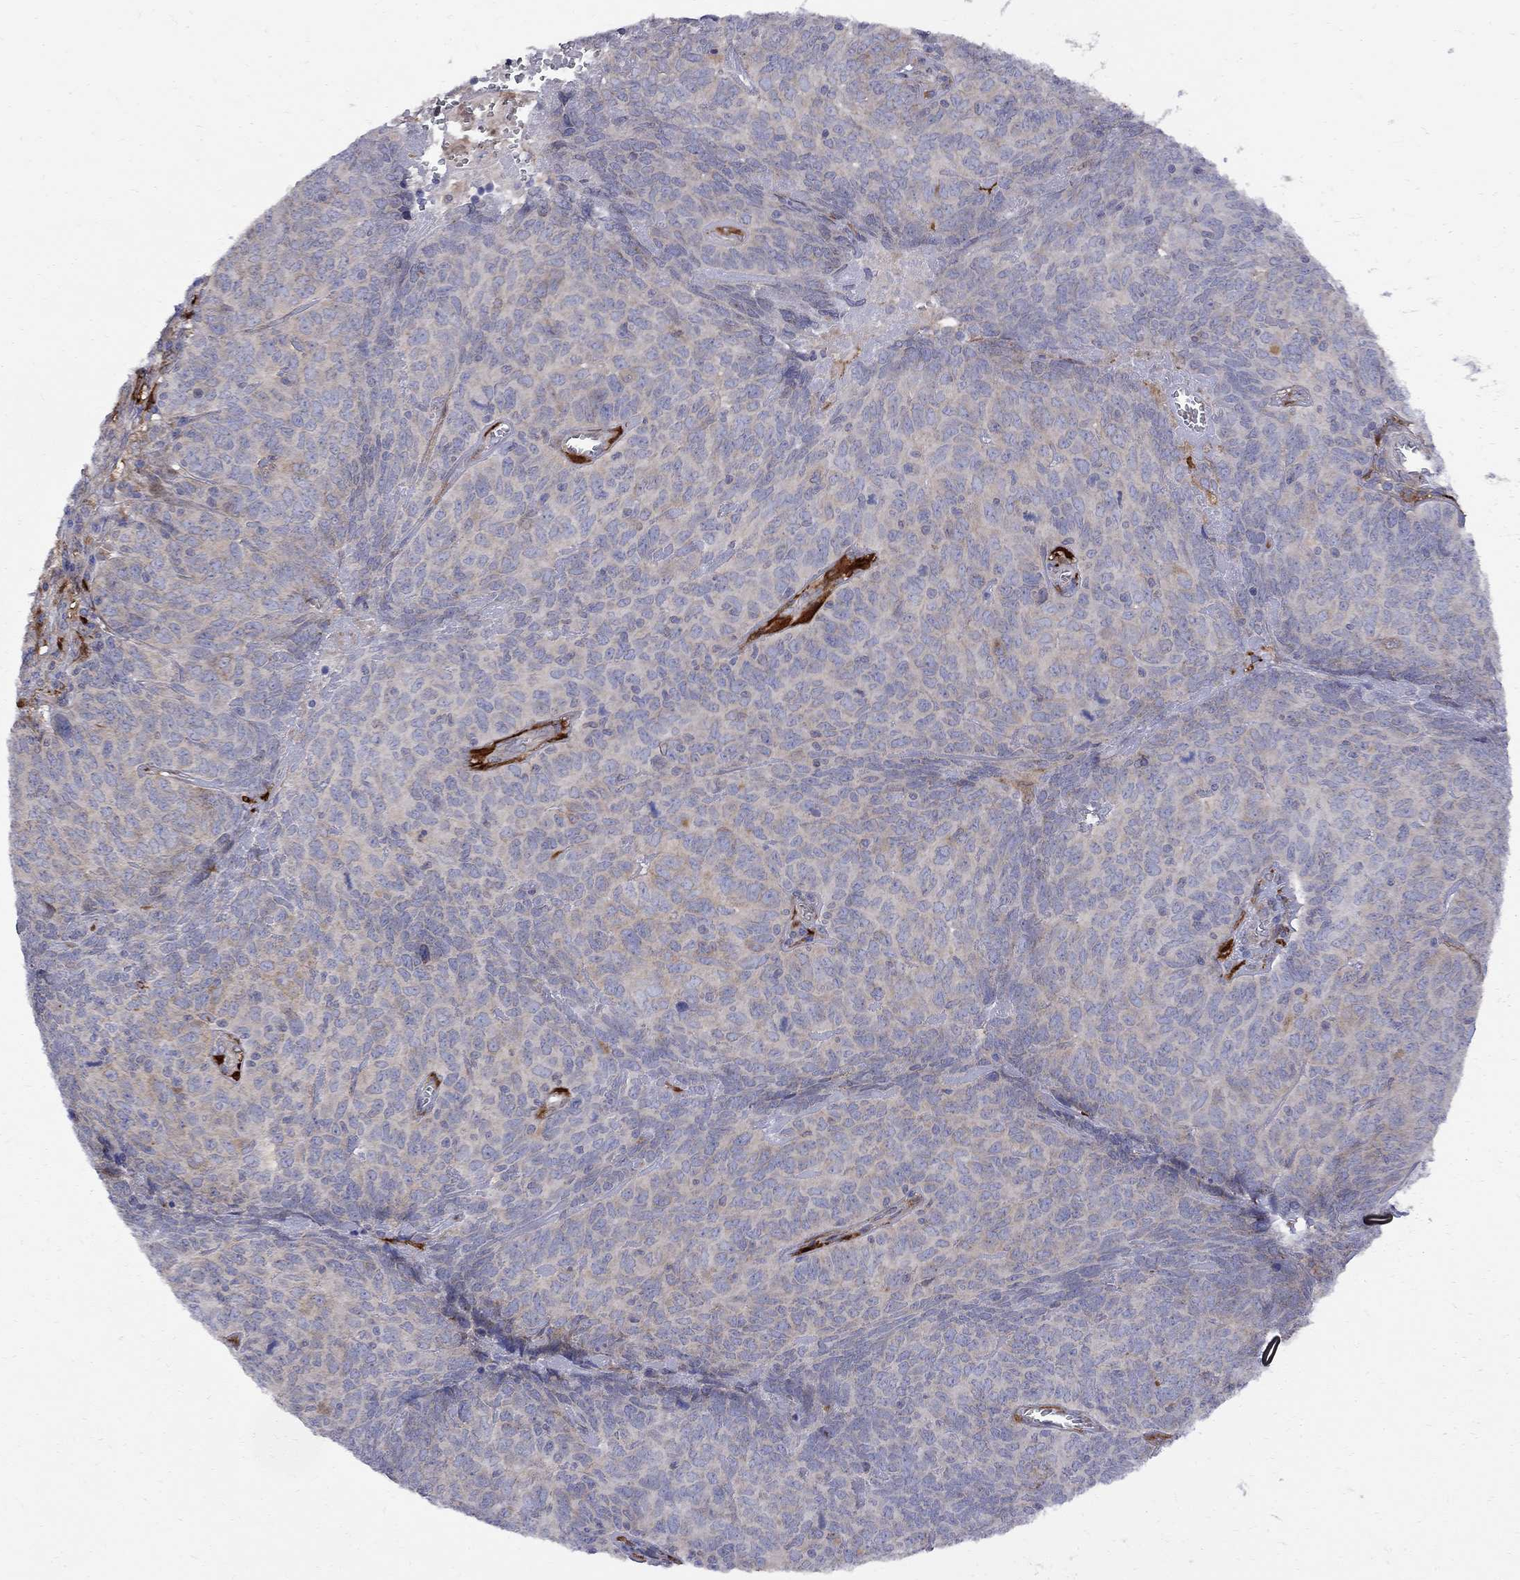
{"staining": {"intensity": "moderate", "quantity": "<25%", "location": "cytoplasmic/membranous"}, "tissue": "skin cancer", "cell_type": "Tumor cells", "image_type": "cancer", "snomed": [{"axis": "morphology", "description": "Squamous cell carcinoma, NOS"}, {"axis": "topography", "description": "Skin"}, {"axis": "topography", "description": "Anal"}], "caption": "High-magnification brightfield microscopy of squamous cell carcinoma (skin) stained with DAB (3,3'-diaminobenzidine) (brown) and counterstained with hematoxylin (blue). tumor cells exhibit moderate cytoplasmic/membranous staining is appreciated in about<25% of cells.", "gene": "MTHFR", "patient": {"sex": "female", "age": 51}}